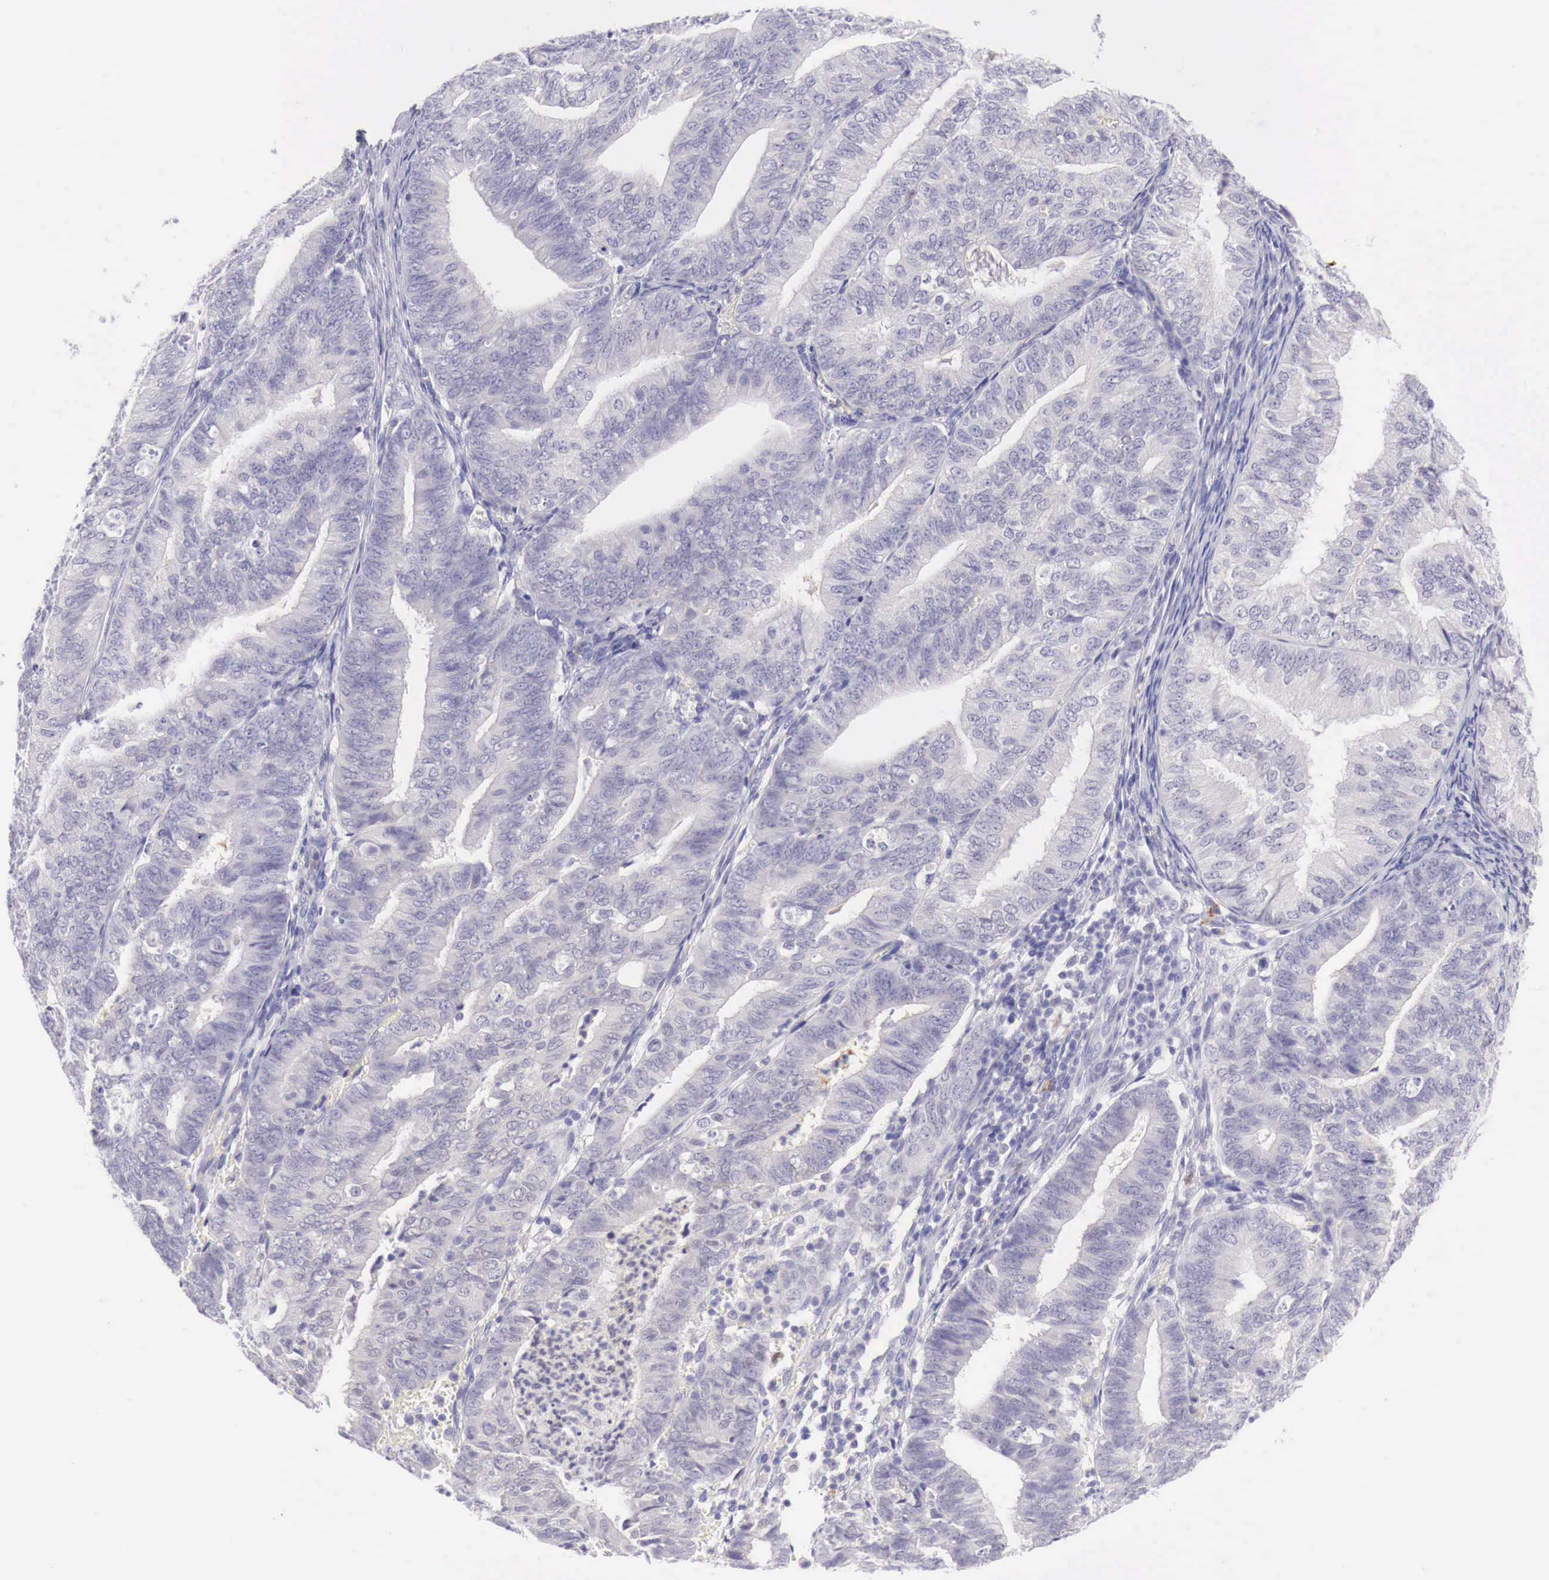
{"staining": {"intensity": "negative", "quantity": "none", "location": "none"}, "tissue": "endometrial cancer", "cell_type": "Tumor cells", "image_type": "cancer", "snomed": [{"axis": "morphology", "description": "Adenocarcinoma, NOS"}, {"axis": "topography", "description": "Endometrium"}], "caption": "Immunohistochemical staining of human endometrial cancer (adenocarcinoma) demonstrates no significant staining in tumor cells. The staining is performed using DAB brown chromogen with nuclei counter-stained in using hematoxylin.", "gene": "BCL6", "patient": {"sex": "female", "age": 66}}